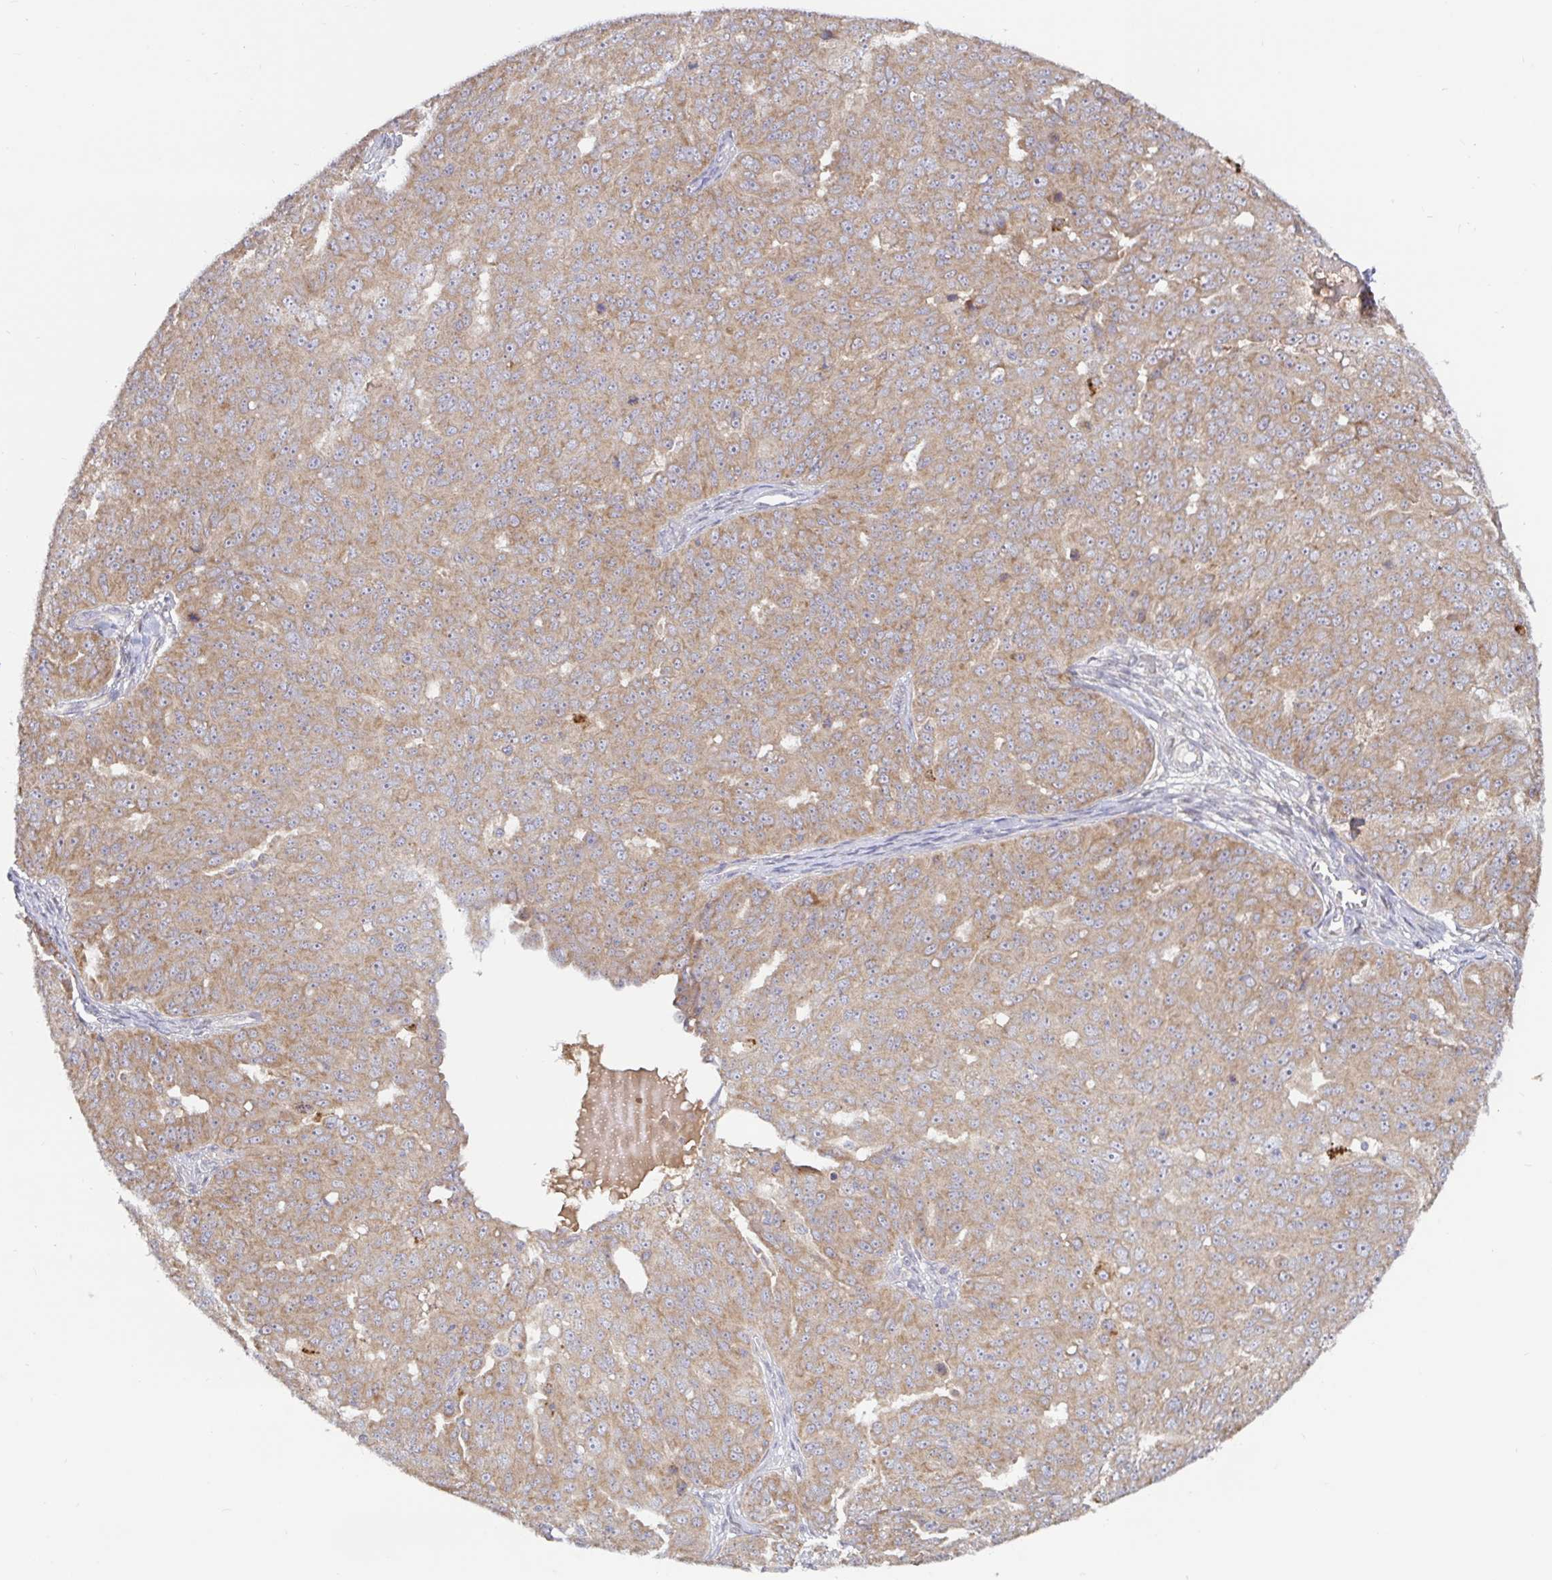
{"staining": {"intensity": "moderate", "quantity": ">75%", "location": "cytoplasmic/membranous"}, "tissue": "ovarian cancer", "cell_type": "Tumor cells", "image_type": "cancer", "snomed": [{"axis": "morphology", "description": "Carcinoma, endometroid"}, {"axis": "topography", "description": "Ovary"}], "caption": "Immunohistochemical staining of human ovarian endometroid carcinoma shows moderate cytoplasmic/membranous protein positivity in about >75% of tumor cells. (Brightfield microscopy of DAB IHC at high magnification).", "gene": "LARP1", "patient": {"sex": "female", "age": 70}}